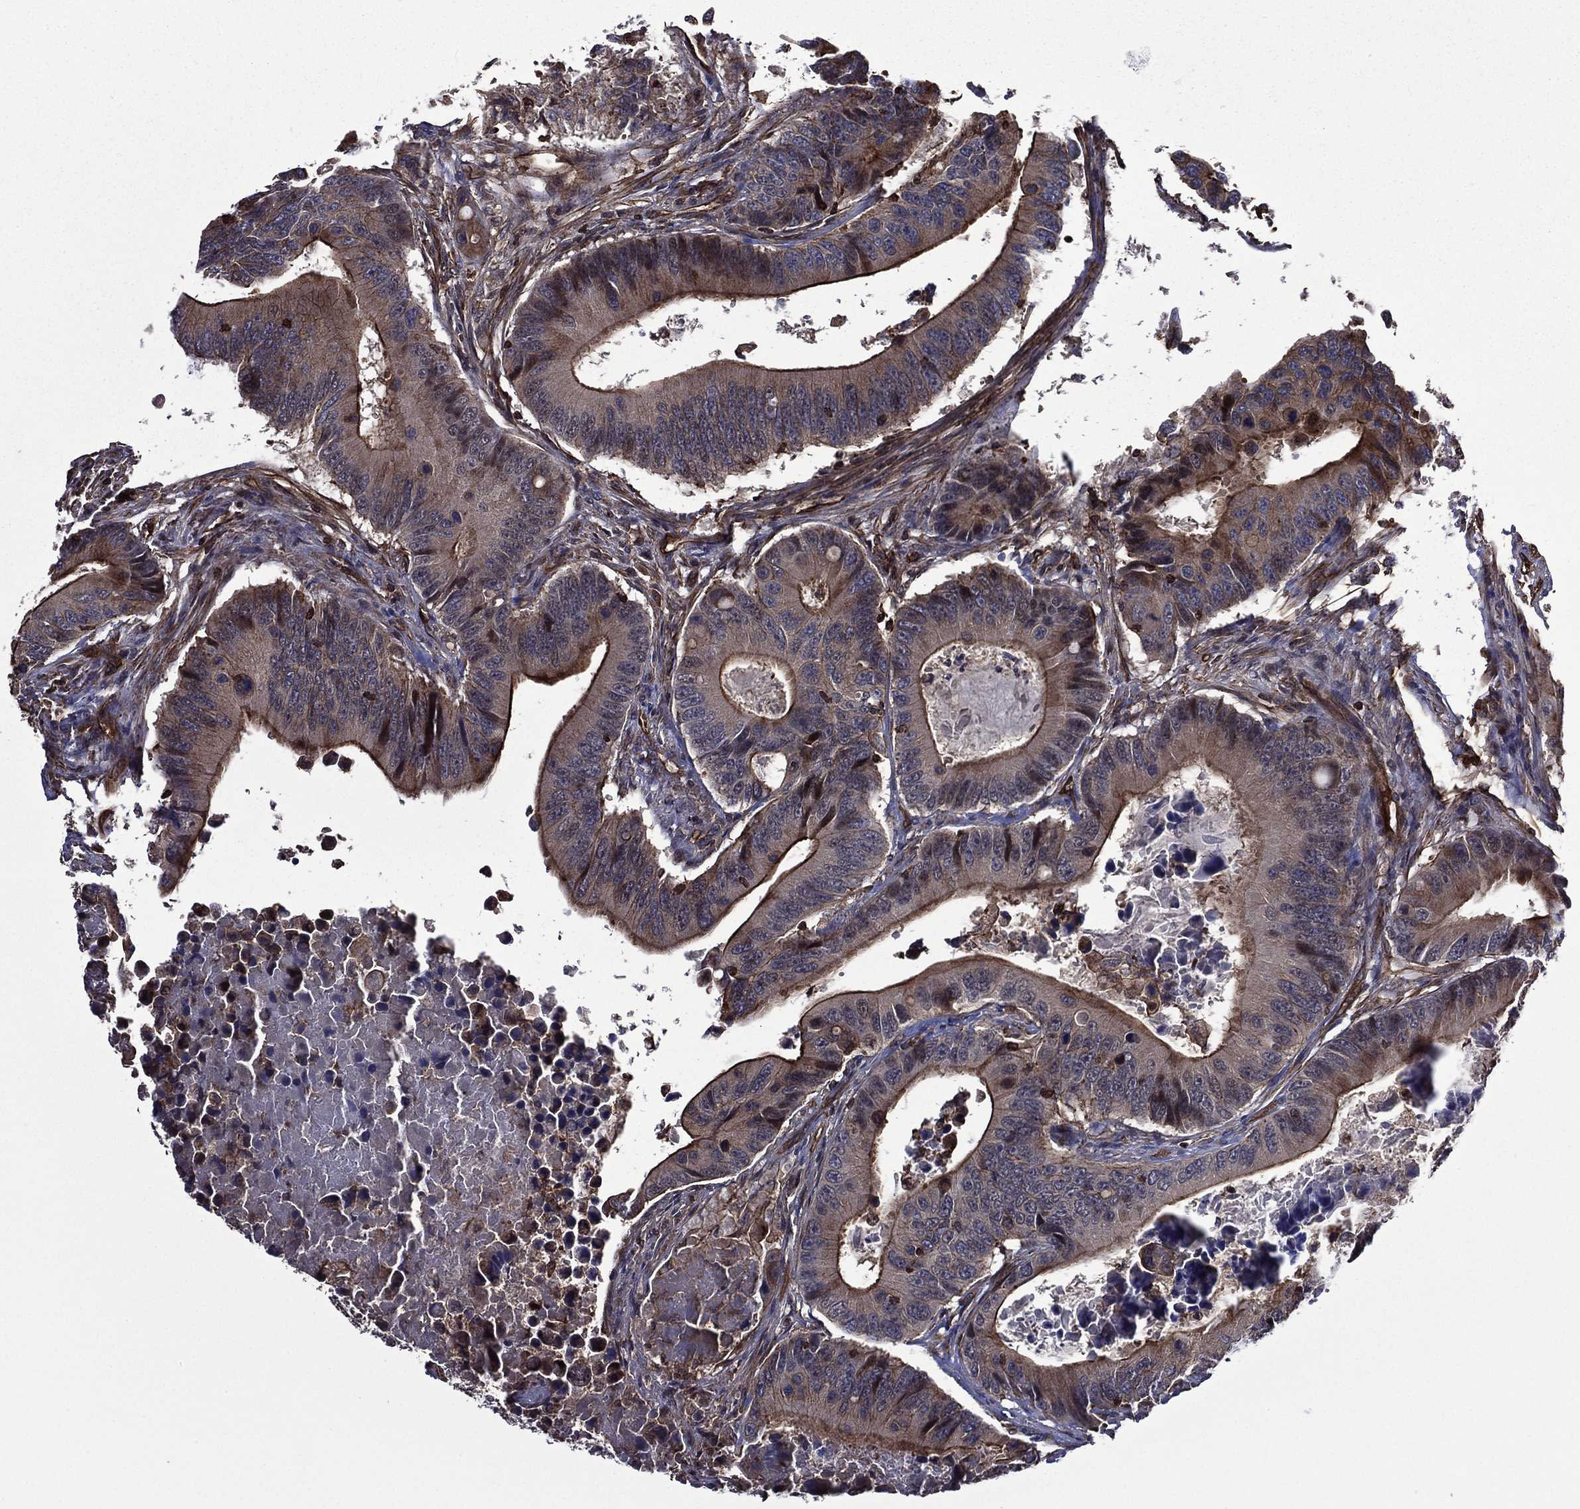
{"staining": {"intensity": "moderate", "quantity": "25%-75%", "location": "cytoplasmic/membranous"}, "tissue": "colorectal cancer", "cell_type": "Tumor cells", "image_type": "cancer", "snomed": [{"axis": "morphology", "description": "Adenocarcinoma, NOS"}, {"axis": "topography", "description": "Colon"}], "caption": "Moderate cytoplasmic/membranous protein positivity is seen in about 25%-75% of tumor cells in colorectal cancer (adenocarcinoma). The staining was performed using DAB (3,3'-diaminobenzidine) to visualize the protein expression in brown, while the nuclei were stained in blue with hematoxylin (Magnification: 20x).", "gene": "PLPP3", "patient": {"sex": "female", "age": 90}}